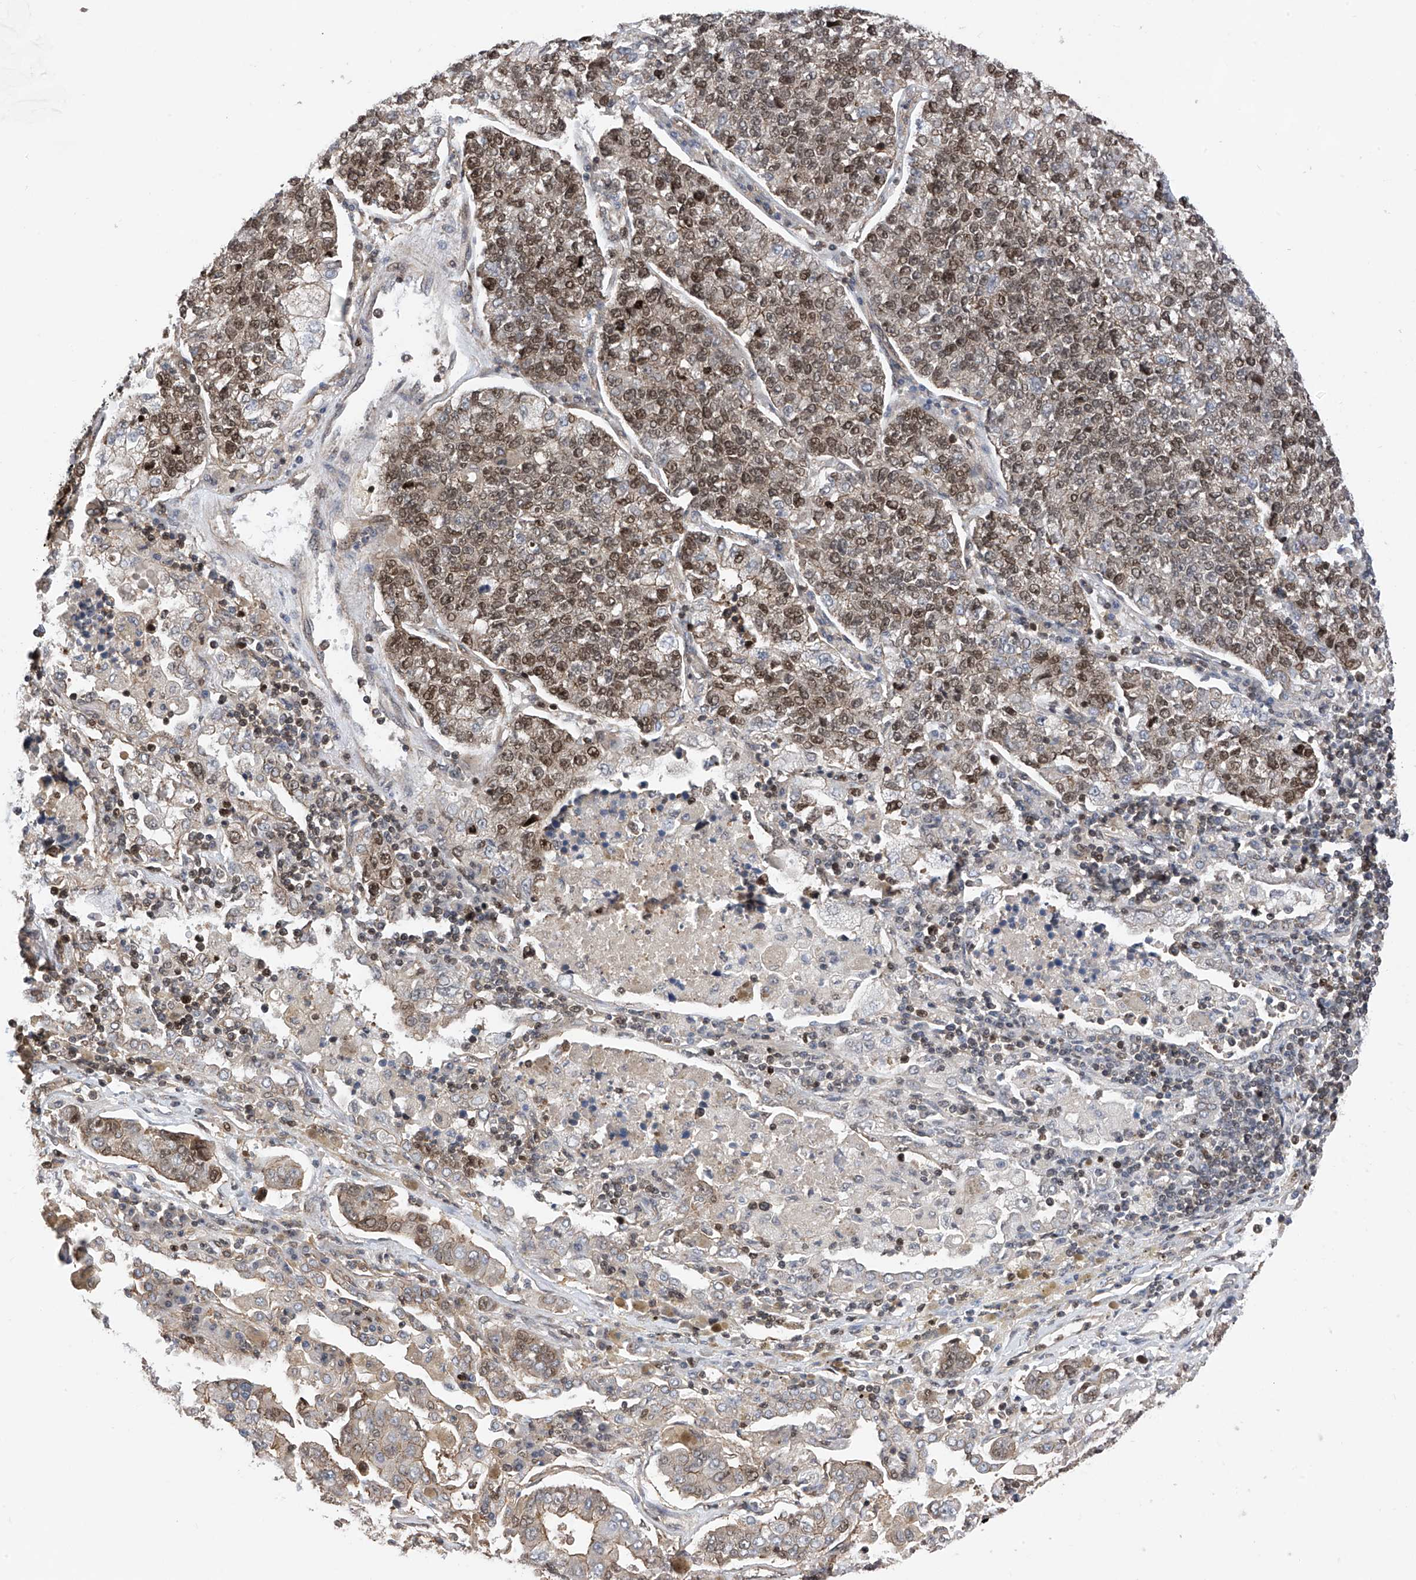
{"staining": {"intensity": "moderate", "quantity": "<25%", "location": "nuclear"}, "tissue": "lung cancer", "cell_type": "Tumor cells", "image_type": "cancer", "snomed": [{"axis": "morphology", "description": "Adenocarcinoma, NOS"}, {"axis": "topography", "description": "Lung"}], "caption": "Protein positivity by immunohistochemistry shows moderate nuclear staining in approximately <25% of tumor cells in lung adenocarcinoma. (IHC, brightfield microscopy, high magnification).", "gene": "DNAJC9", "patient": {"sex": "male", "age": 49}}